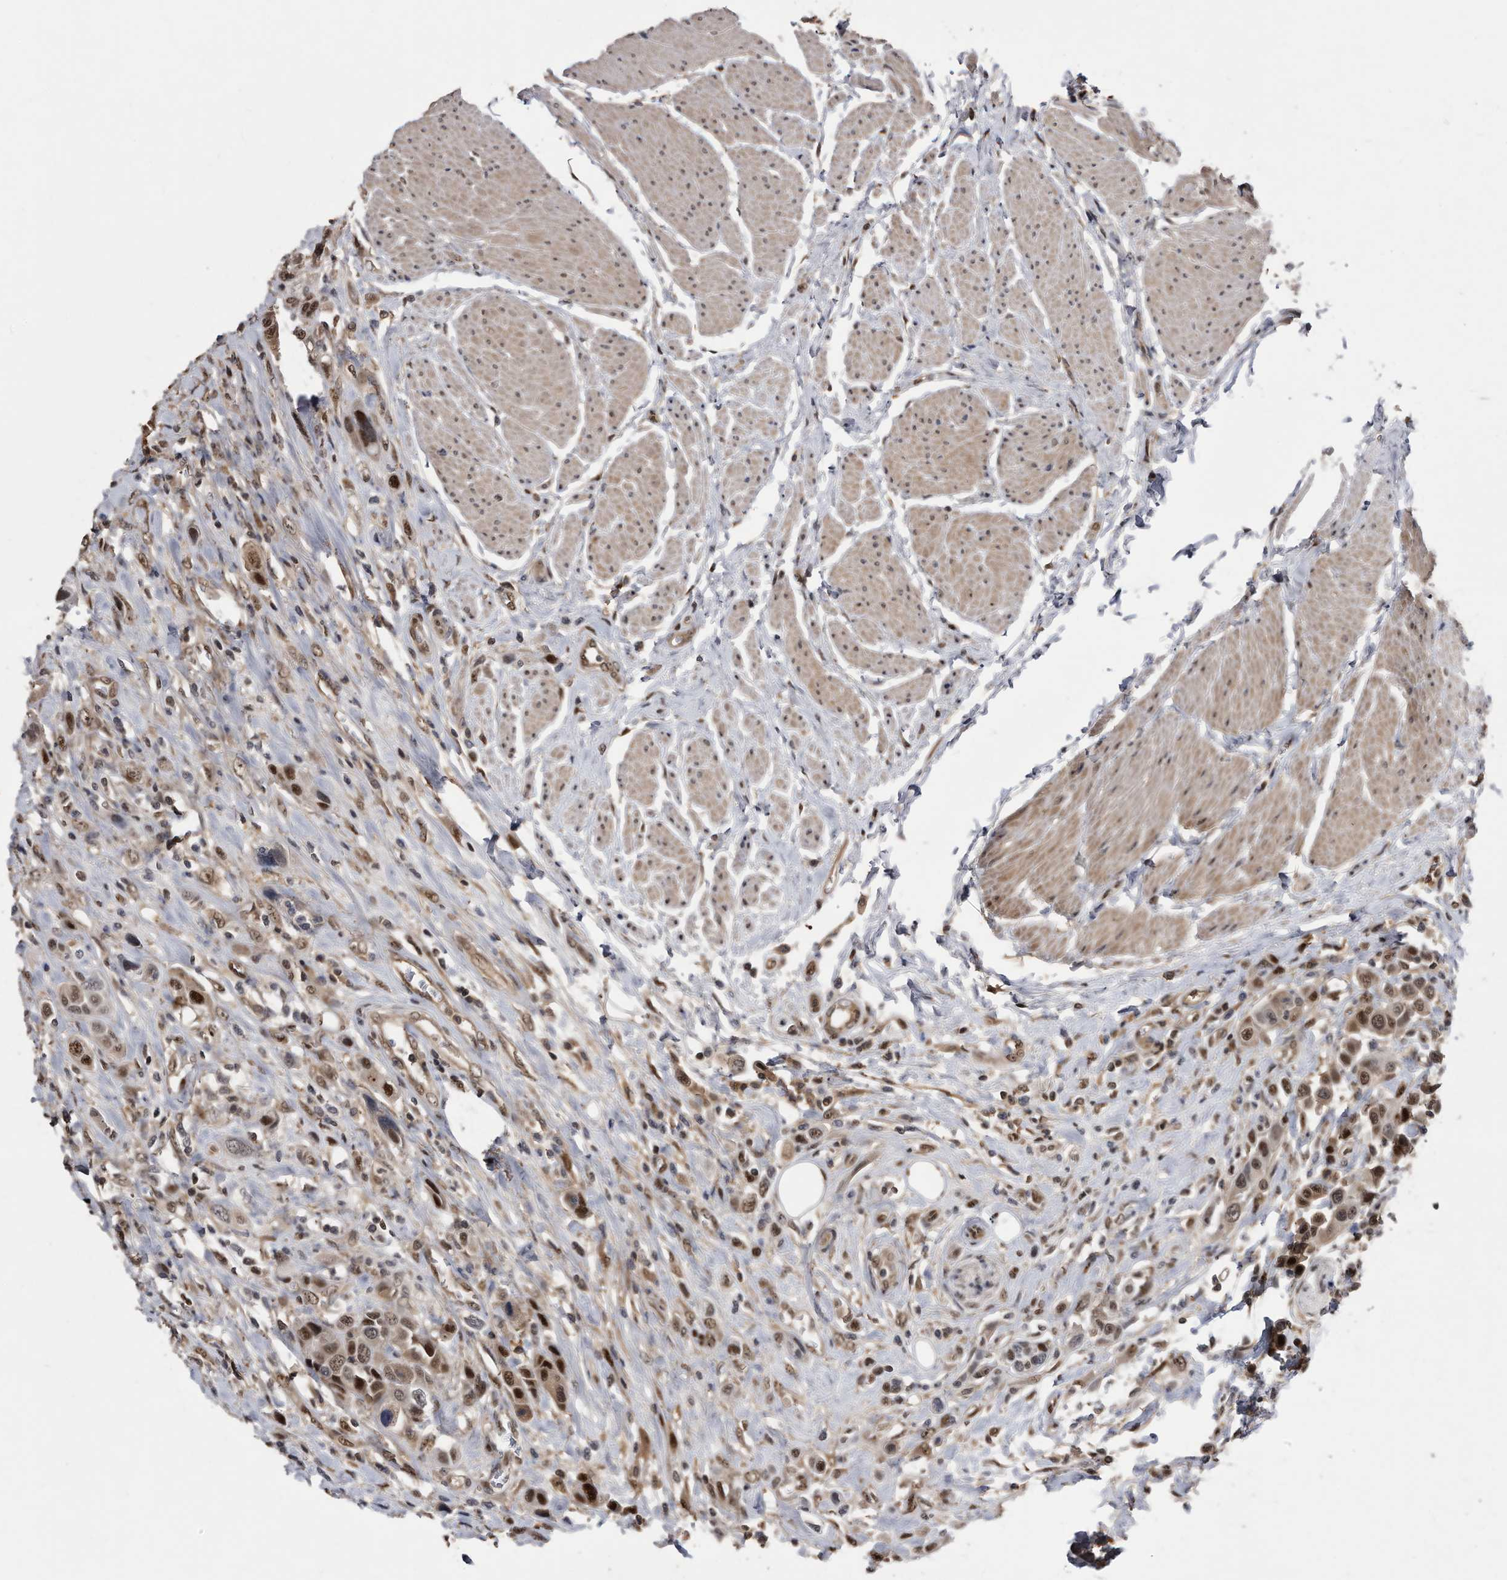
{"staining": {"intensity": "moderate", "quantity": ">75%", "location": "cytoplasmic/membranous,nuclear"}, "tissue": "urothelial cancer", "cell_type": "Tumor cells", "image_type": "cancer", "snomed": [{"axis": "morphology", "description": "Urothelial carcinoma, High grade"}, {"axis": "topography", "description": "Urinary bladder"}], "caption": "There is medium levels of moderate cytoplasmic/membranous and nuclear staining in tumor cells of urothelial cancer, as demonstrated by immunohistochemical staining (brown color).", "gene": "RAD23B", "patient": {"sex": "male", "age": 50}}